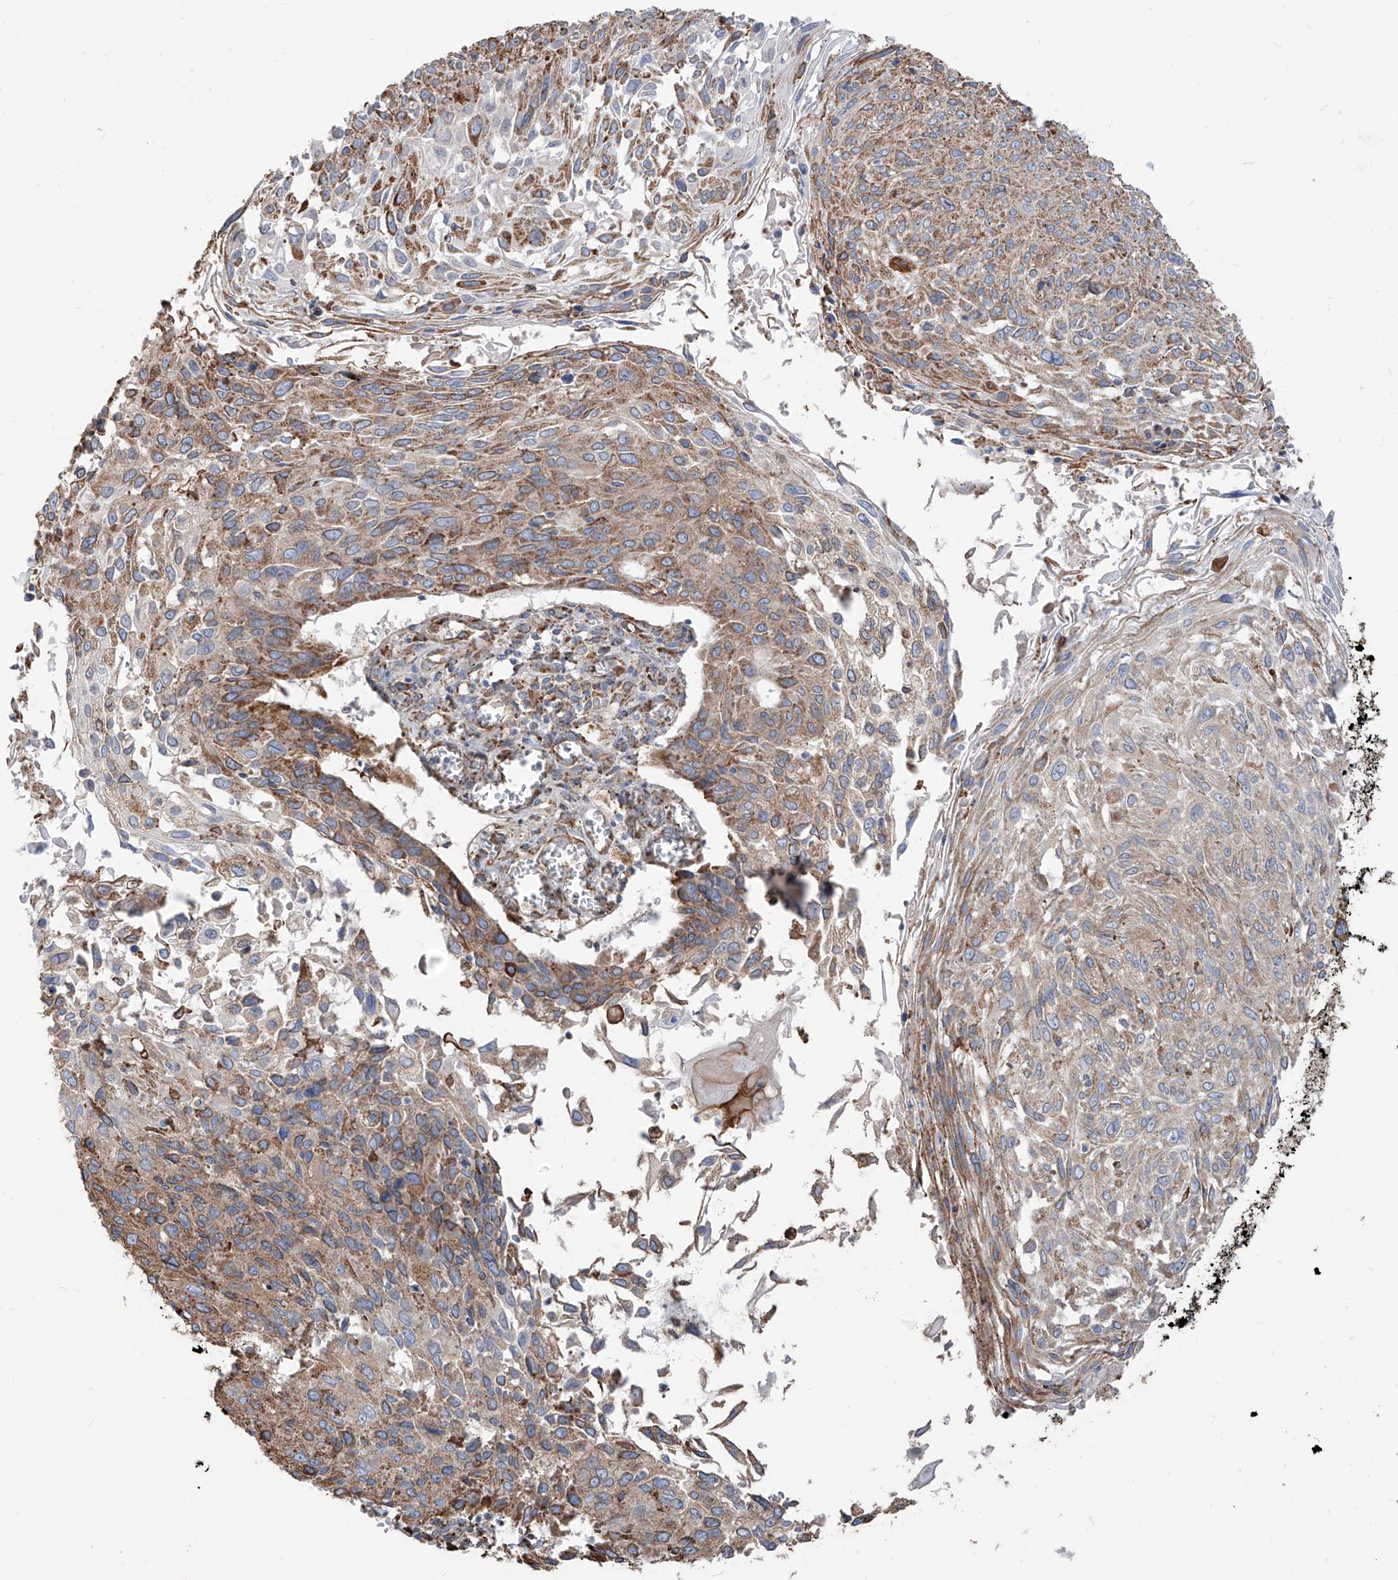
{"staining": {"intensity": "moderate", "quantity": "25%-75%", "location": "cytoplasmic/membranous"}, "tissue": "cervical cancer", "cell_type": "Tumor cells", "image_type": "cancer", "snomed": [{"axis": "morphology", "description": "Squamous cell carcinoma, NOS"}, {"axis": "topography", "description": "Cervix"}], "caption": "Protein positivity by IHC displays moderate cytoplasmic/membranous positivity in approximately 25%-75% of tumor cells in cervical cancer (squamous cell carcinoma). Using DAB (3,3'-diaminobenzidine) (brown) and hematoxylin (blue) stains, captured at high magnification using brightfield microscopy.", "gene": "PDIA6", "patient": {"sex": "female", "age": 51}}